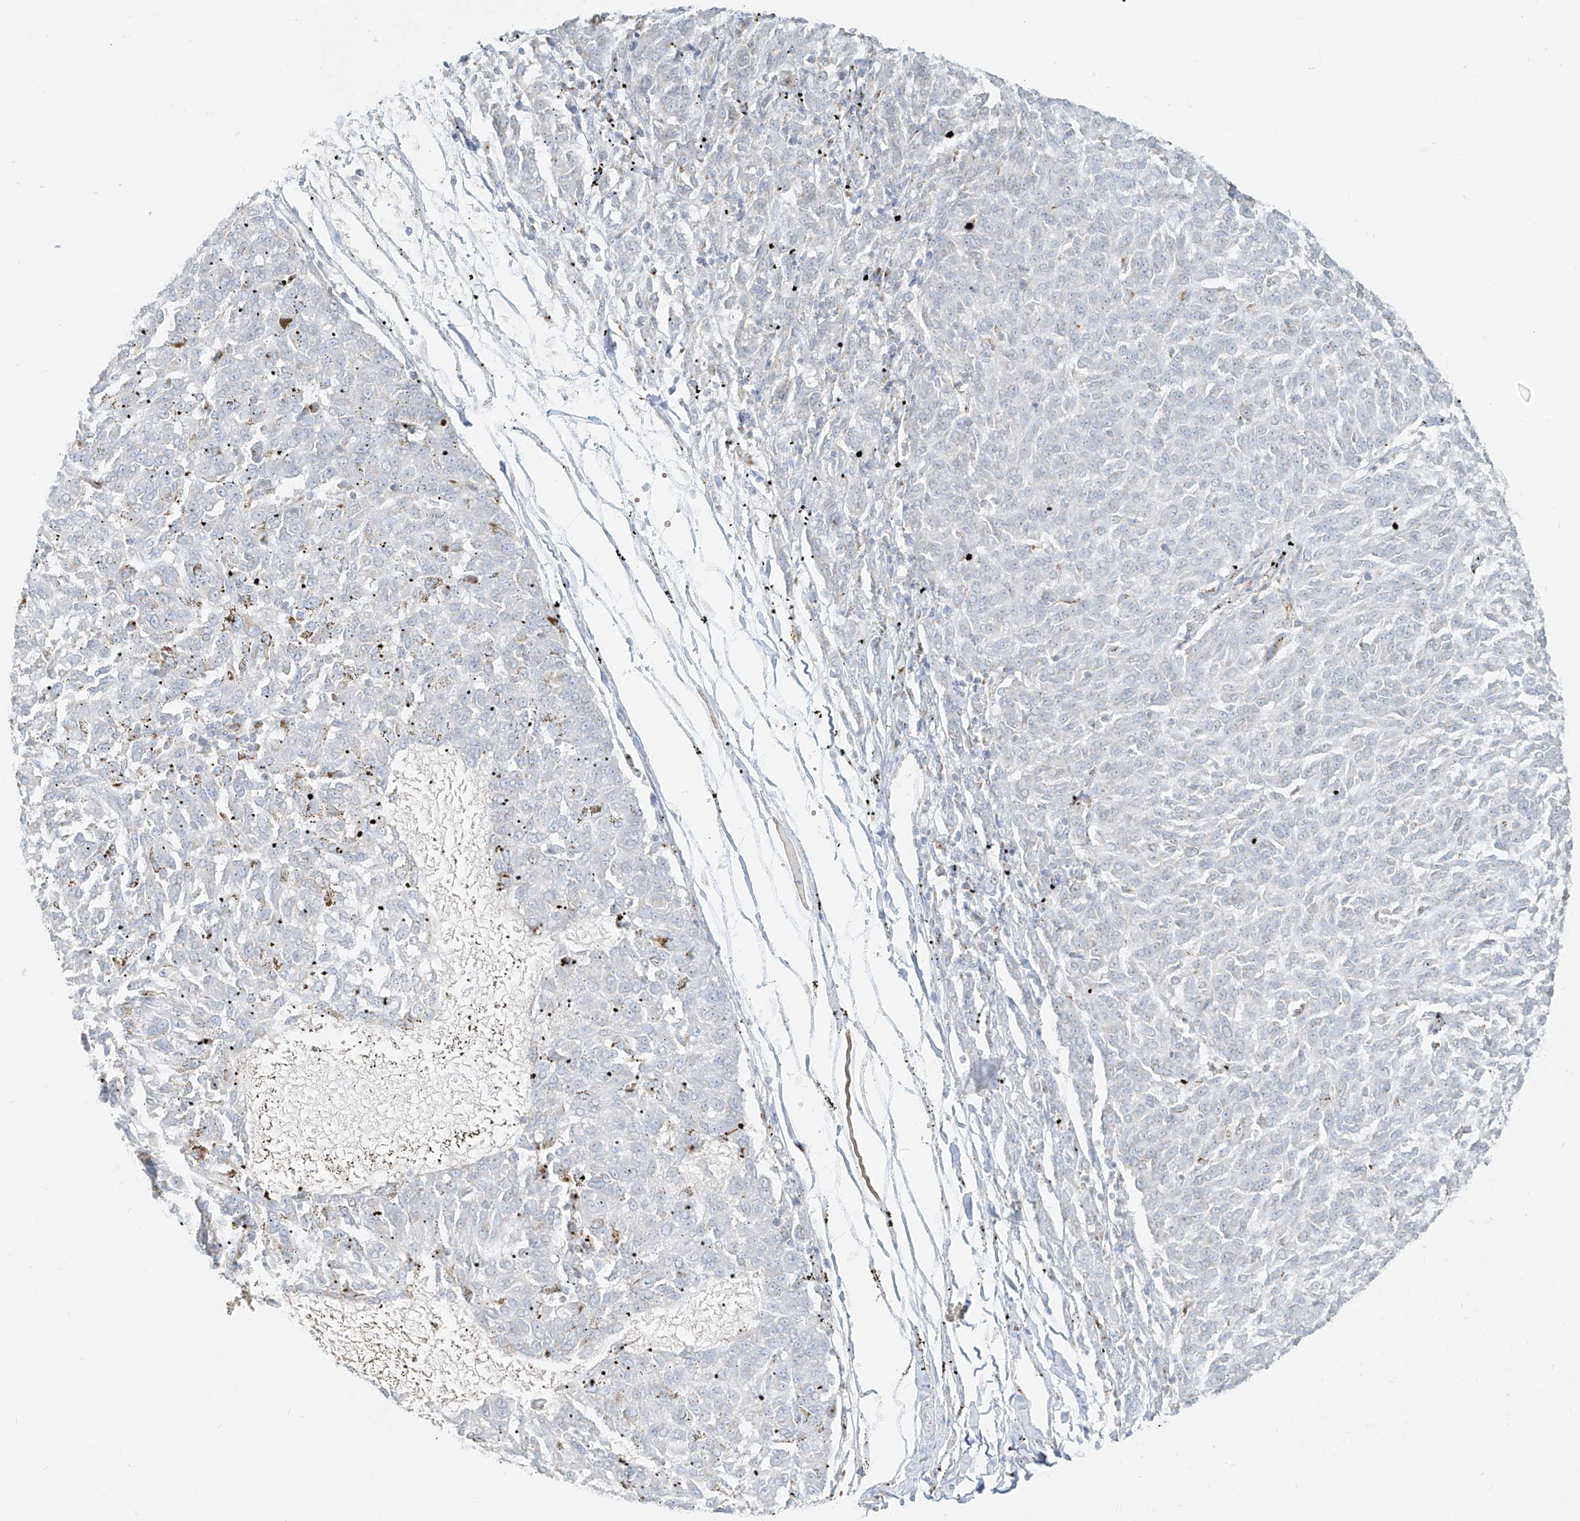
{"staining": {"intensity": "negative", "quantity": "none", "location": "none"}, "tissue": "melanoma", "cell_type": "Tumor cells", "image_type": "cancer", "snomed": [{"axis": "morphology", "description": "Malignant melanoma, NOS"}, {"axis": "topography", "description": "Skin"}], "caption": "Immunohistochemistry photomicrograph of melanoma stained for a protein (brown), which exhibits no staining in tumor cells. (DAB IHC, high magnification).", "gene": "TMEM87B", "patient": {"sex": "female", "age": 72}}